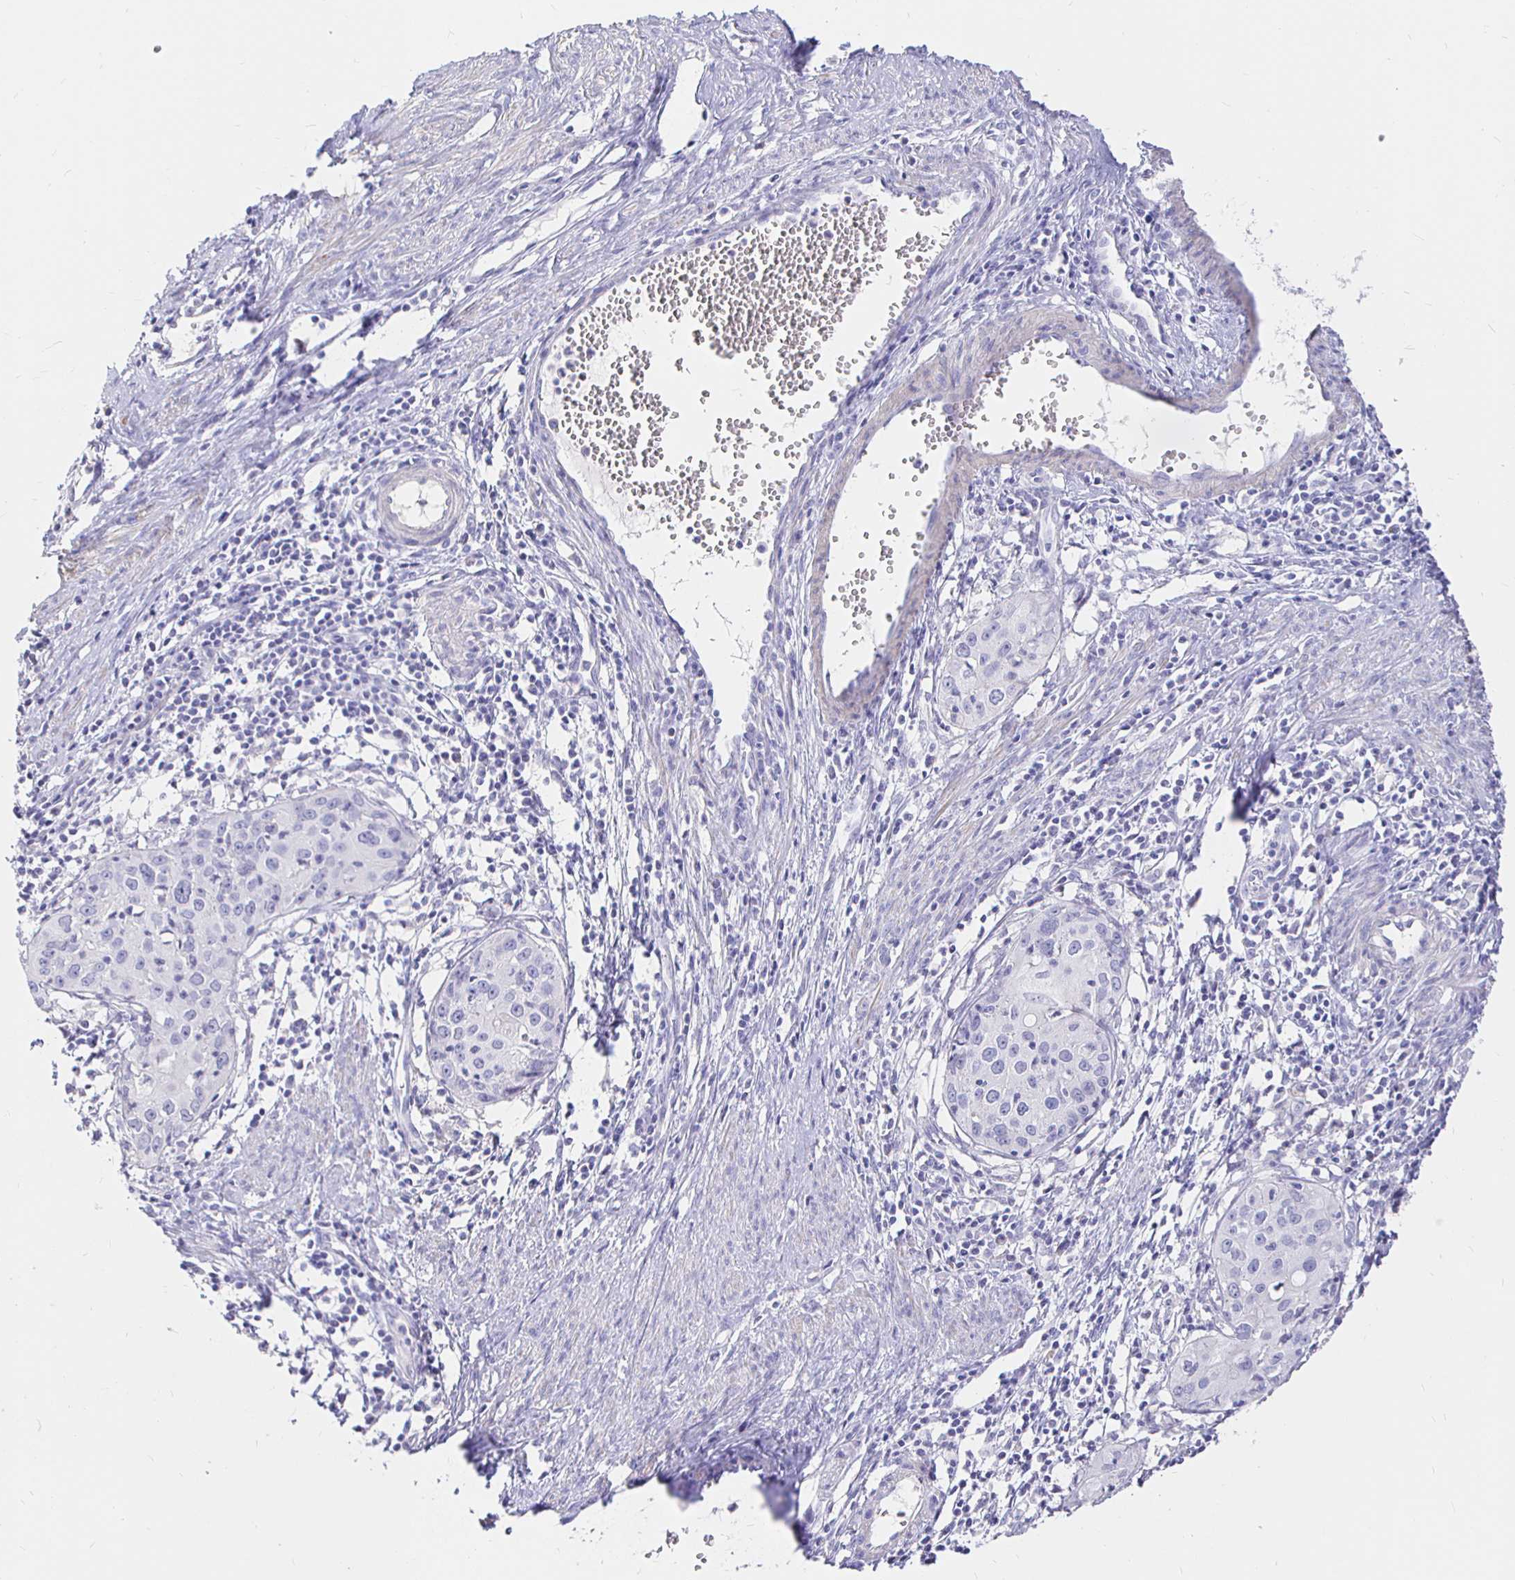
{"staining": {"intensity": "negative", "quantity": "none", "location": "none"}, "tissue": "cervical cancer", "cell_type": "Tumor cells", "image_type": "cancer", "snomed": [{"axis": "morphology", "description": "Squamous cell carcinoma, NOS"}, {"axis": "topography", "description": "Cervix"}], "caption": "A high-resolution histopathology image shows IHC staining of squamous cell carcinoma (cervical), which exhibits no significant staining in tumor cells. (Brightfield microscopy of DAB IHC at high magnification).", "gene": "NECAB1", "patient": {"sex": "female", "age": 40}}